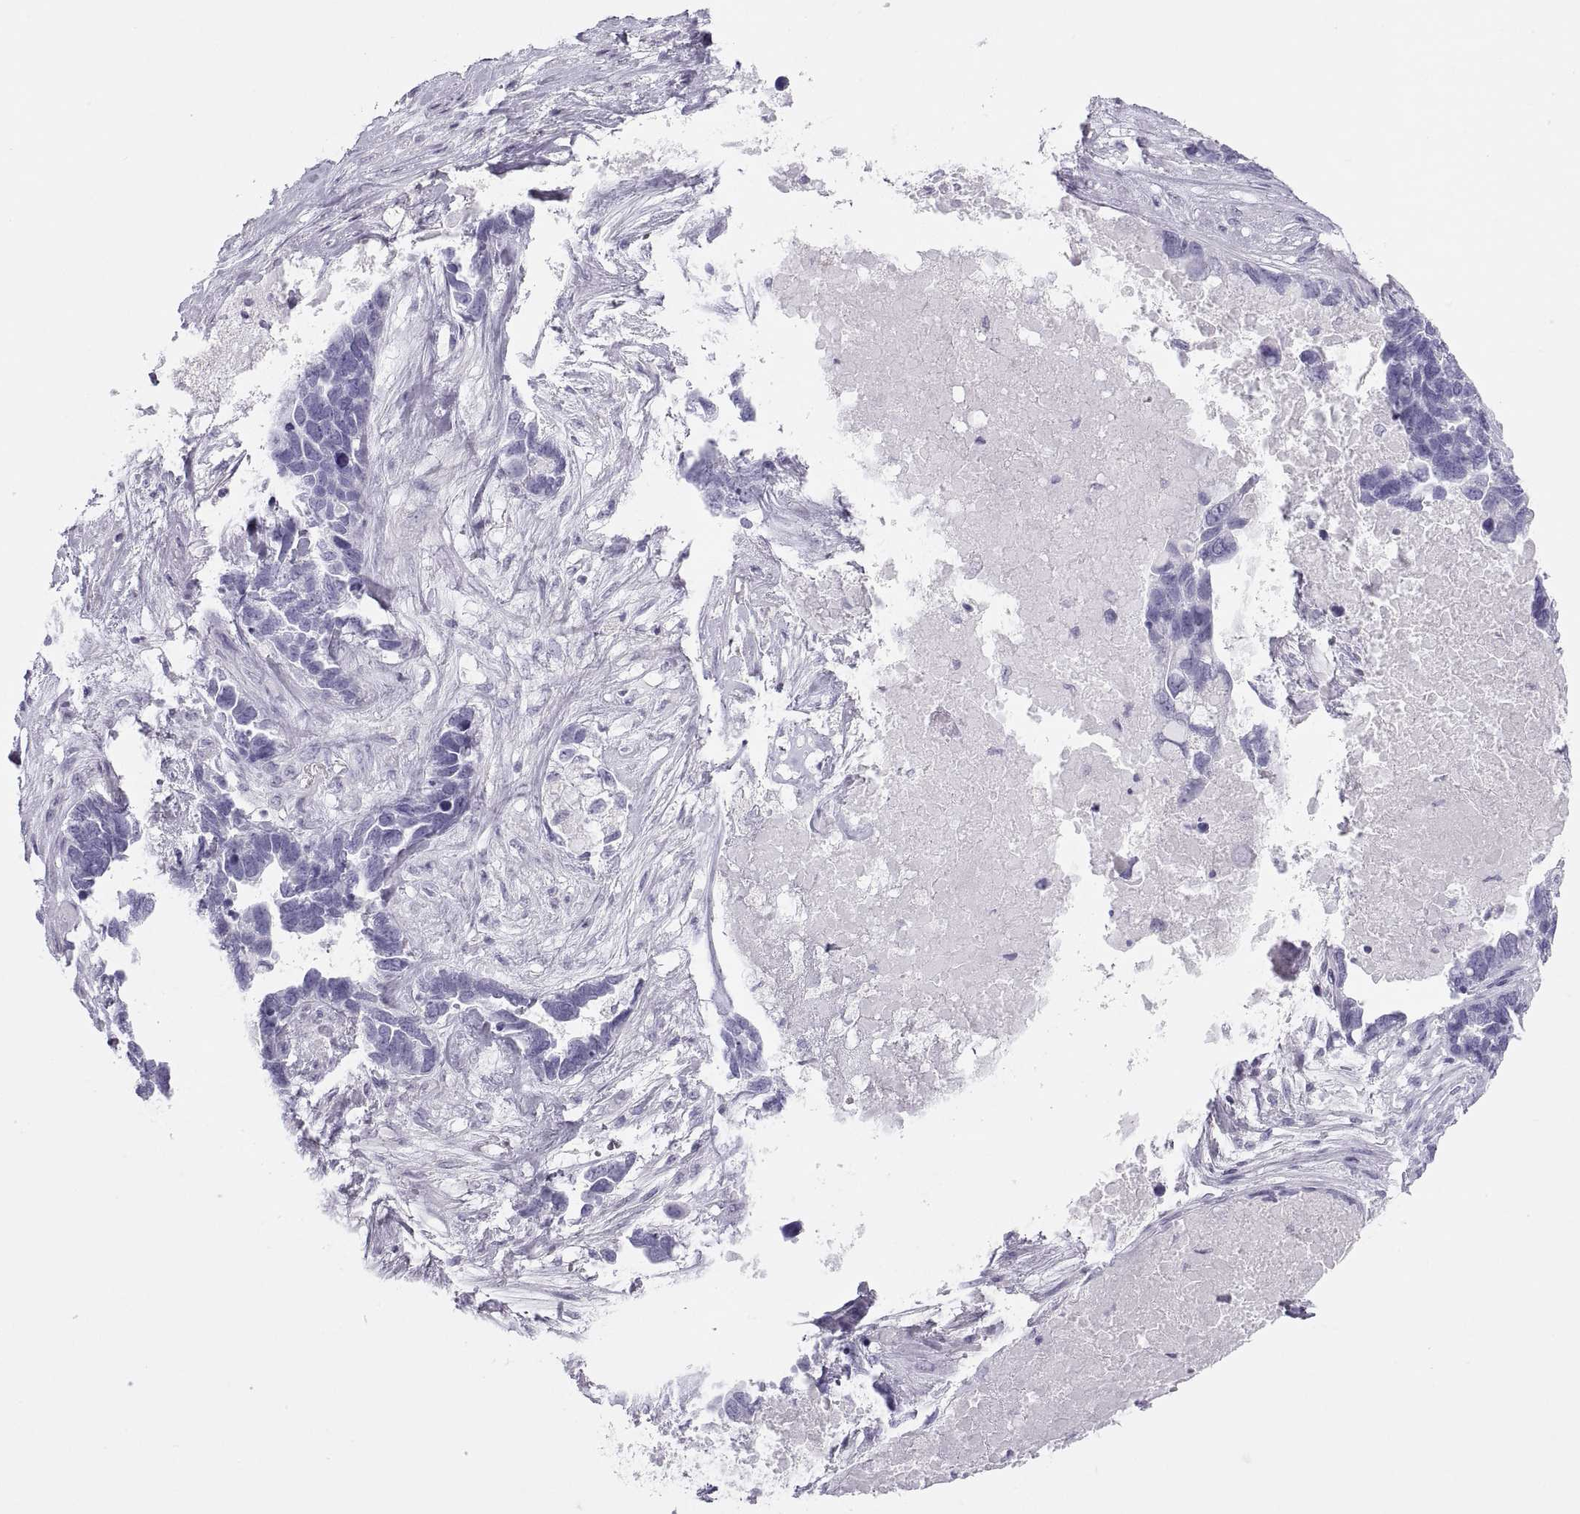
{"staining": {"intensity": "negative", "quantity": "none", "location": "none"}, "tissue": "ovarian cancer", "cell_type": "Tumor cells", "image_type": "cancer", "snomed": [{"axis": "morphology", "description": "Cystadenocarcinoma, serous, NOS"}, {"axis": "topography", "description": "Ovary"}], "caption": "Tumor cells show no significant staining in serous cystadenocarcinoma (ovarian).", "gene": "SEMG1", "patient": {"sex": "female", "age": 54}}